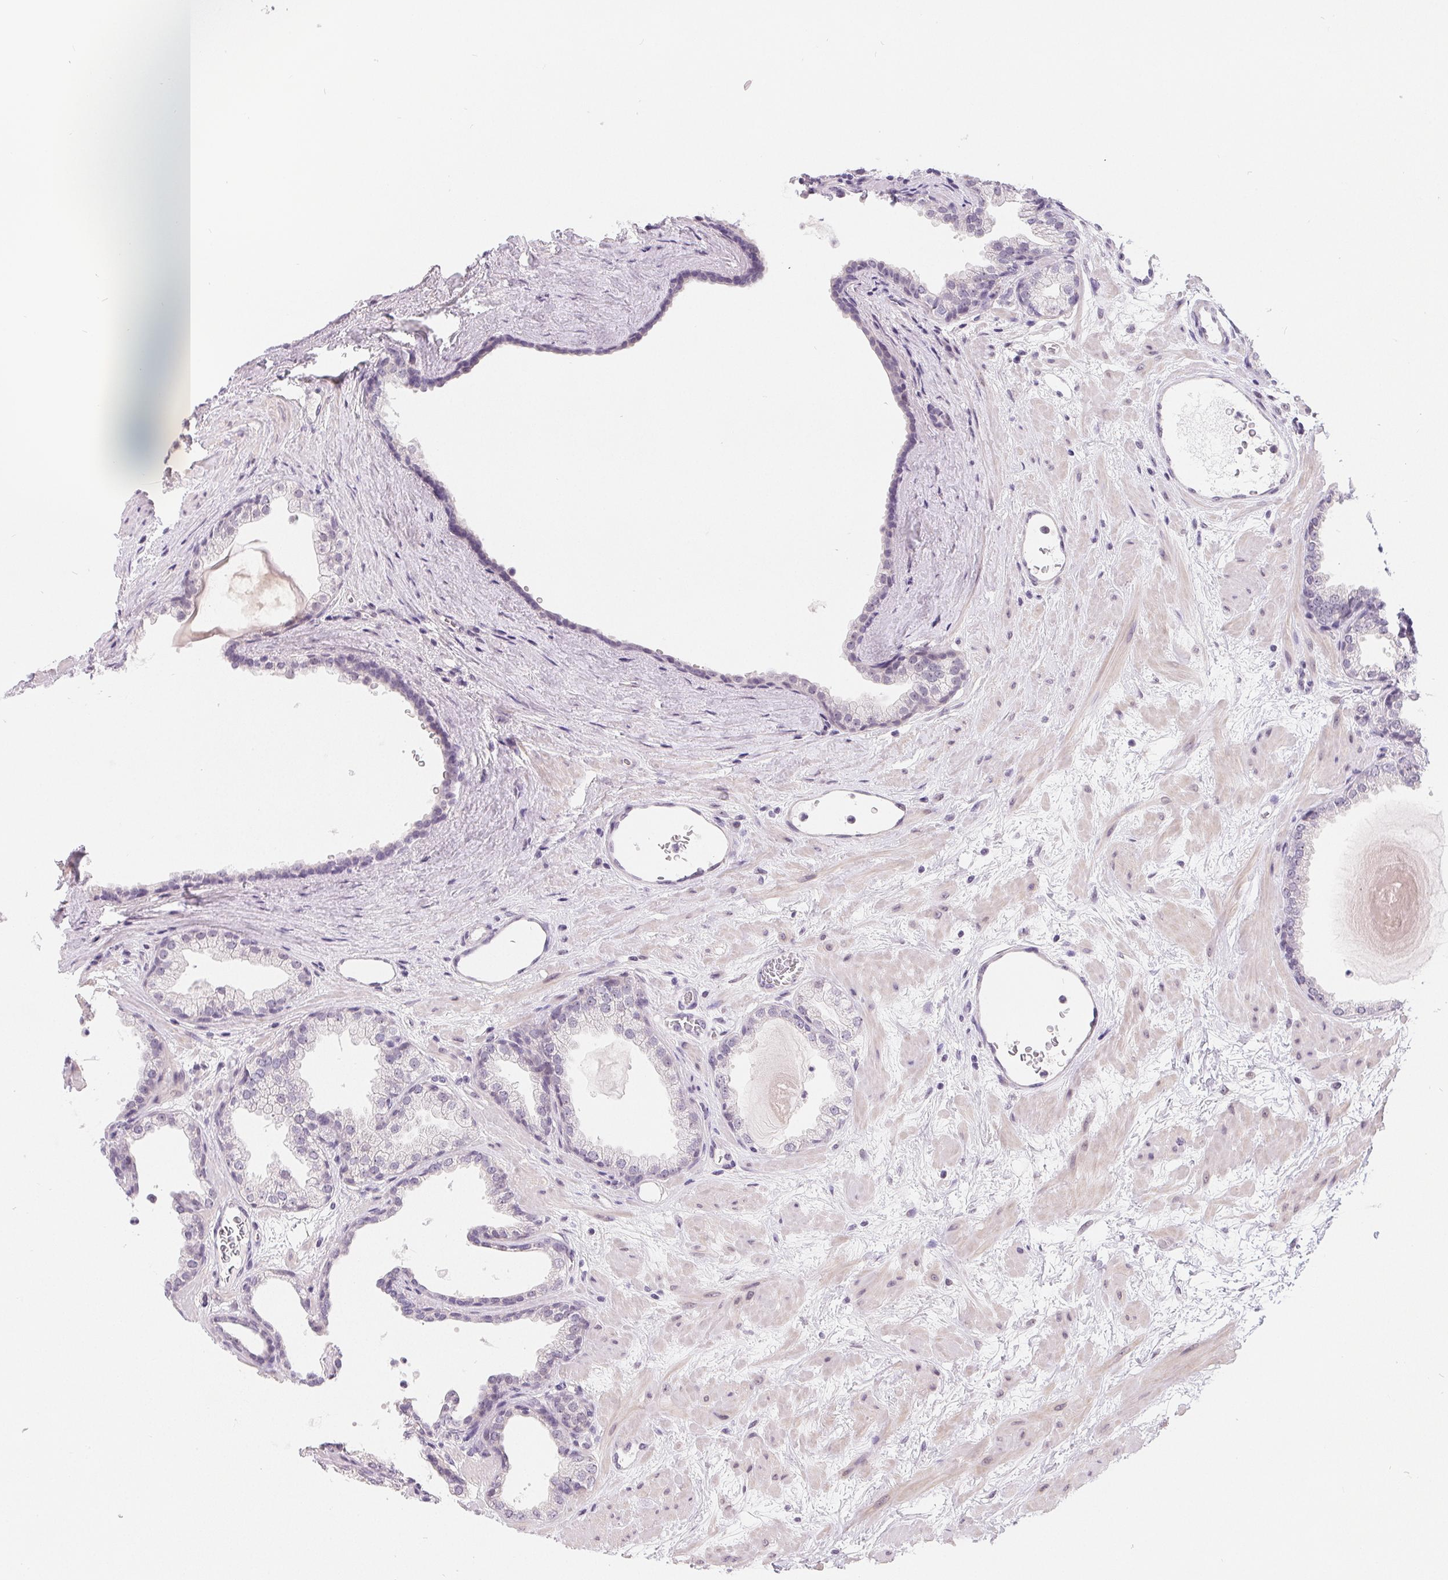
{"staining": {"intensity": "negative", "quantity": "none", "location": "none"}, "tissue": "prostate", "cell_type": "Glandular cells", "image_type": "normal", "snomed": [{"axis": "morphology", "description": "Normal tissue, NOS"}, {"axis": "topography", "description": "Prostate"}], "caption": "This is an IHC histopathology image of unremarkable prostate. There is no positivity in glandular cells.", "gene": "LCA5L", "patient": {"sex": "male", "age": 37}}